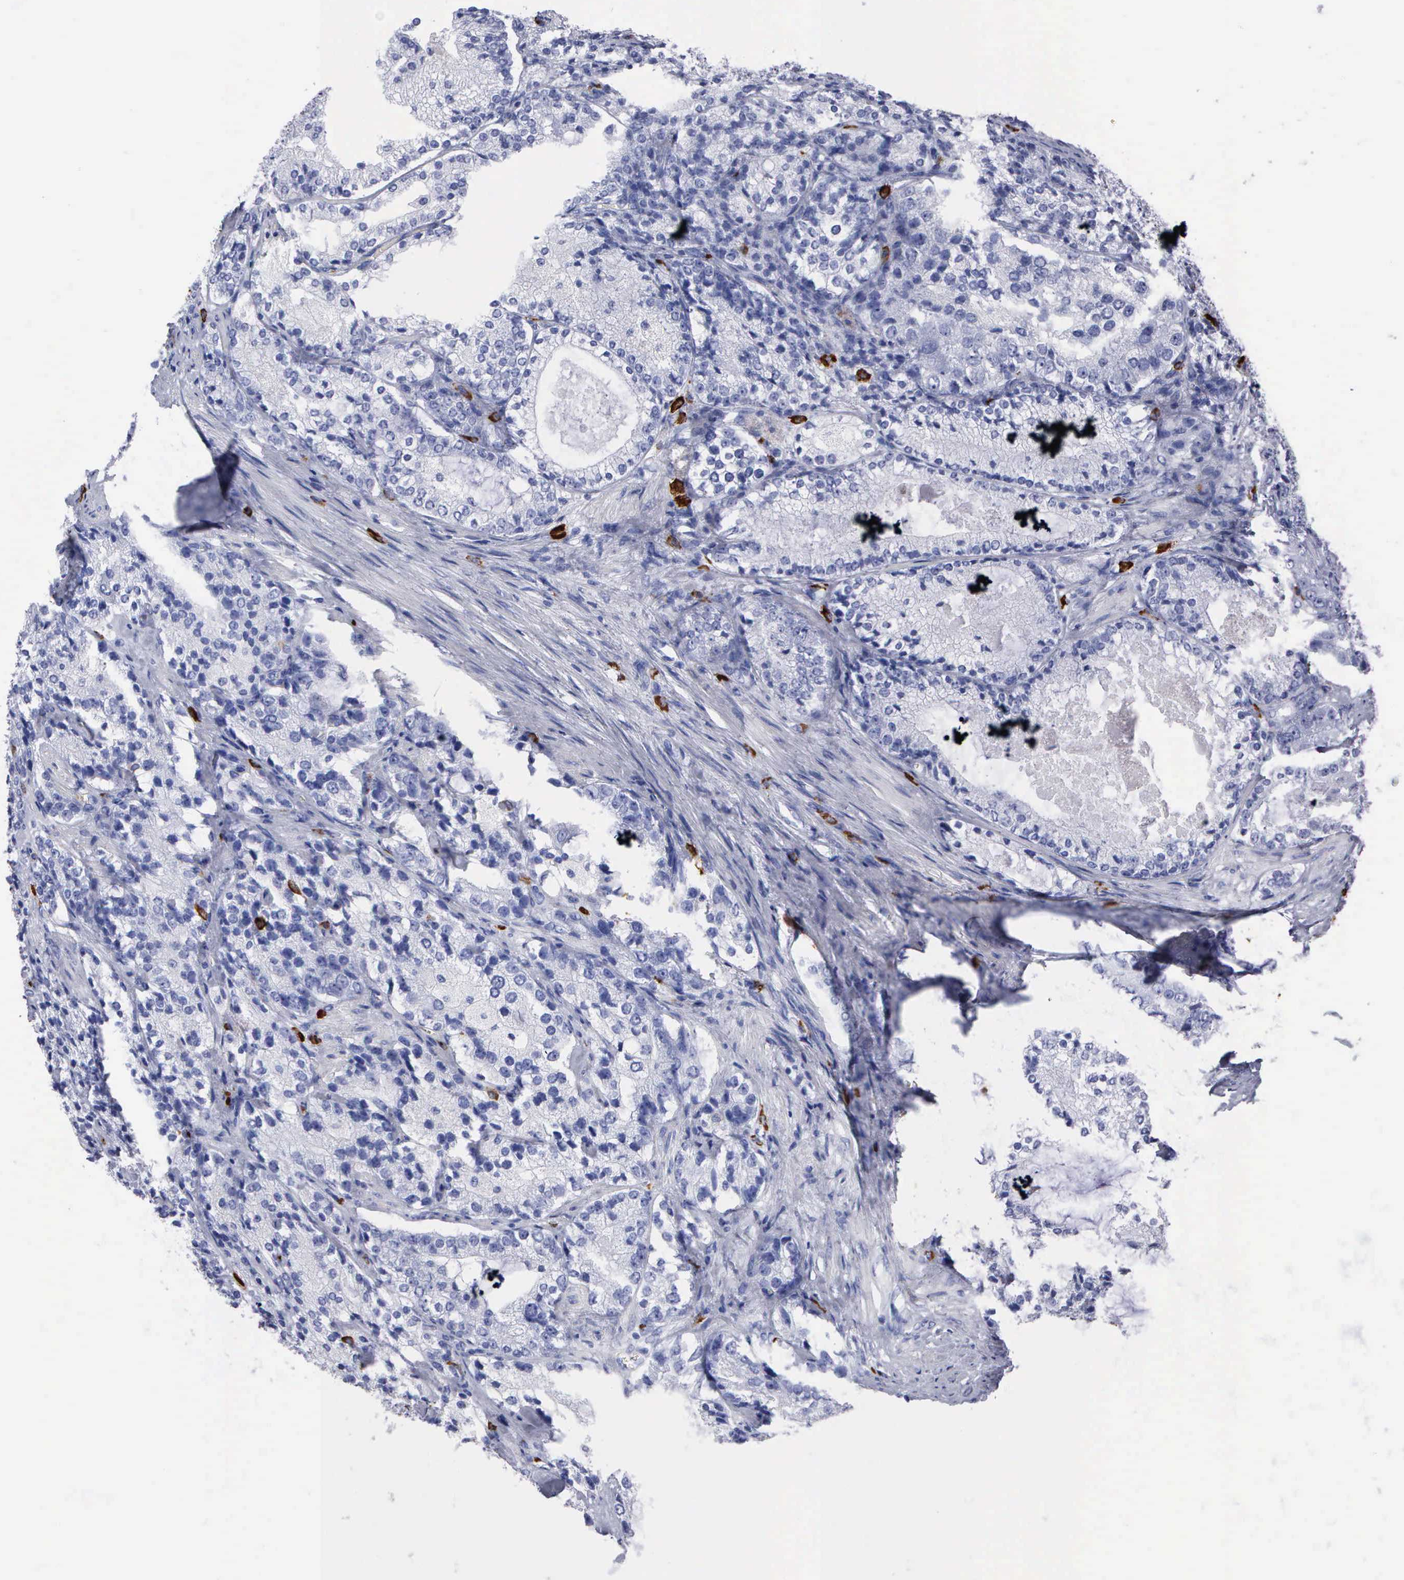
{"staining": {"intensity": "negative", "quantity": "none", "location": "none"}, "tissue": "prostate cancer", "cell_type": "Tumor cells", "image_type": "cancer", "snomed": [{"axis": "morphology", "description": "Adenocarcinoma, High grade"}, {"axis": "topography", "description": "Prostate"}], "caption": "Tumor cells show no significant positivity in prostate cancer (high-grade adenocarcinoma).", "gene": "CTSG", "patient": {"sex": "male", "age": 63}}